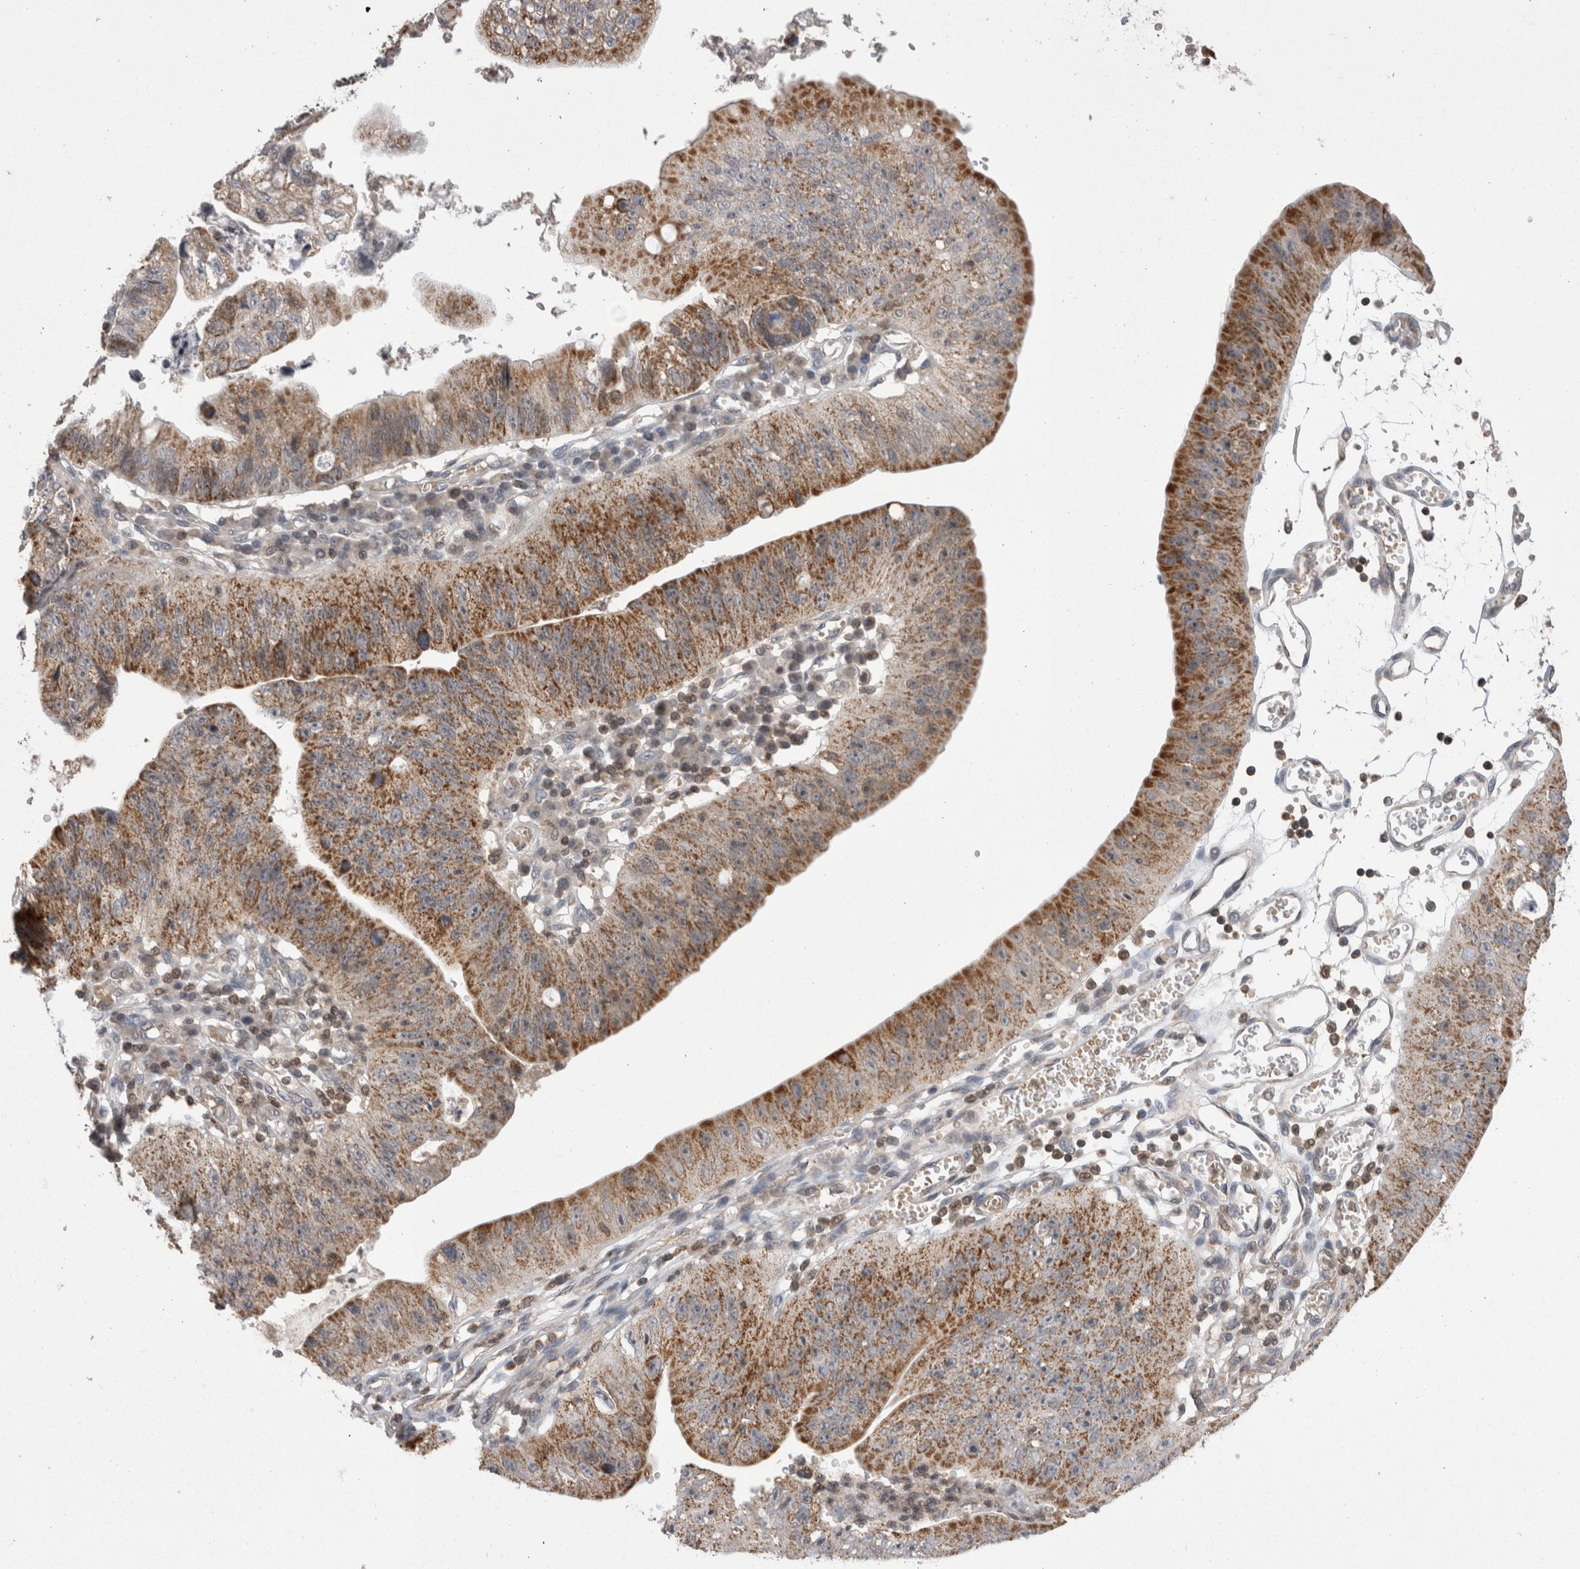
{"staining": {"intensity": "moderate", "quantity": ">75%", "location": "cytoplasmic/membranous"}, "tissue": "stomach cancer", "cell_type": "Tumor cells", "image_type": "cancer", "snomed": [{"axis": "morphology", "description": "Adenocarcinoma, NOS"}, {"axis": "topography", "description": "Stomach"}], "caption": "Immunohistochemistry (IHC) of human stomach cancer reveals medium levels of moderate cytoplasmic/membranous staining in approximately >75% of tumor cells.", "gene": "DARS2", "patient": {"sex": "male", "age": 59}}